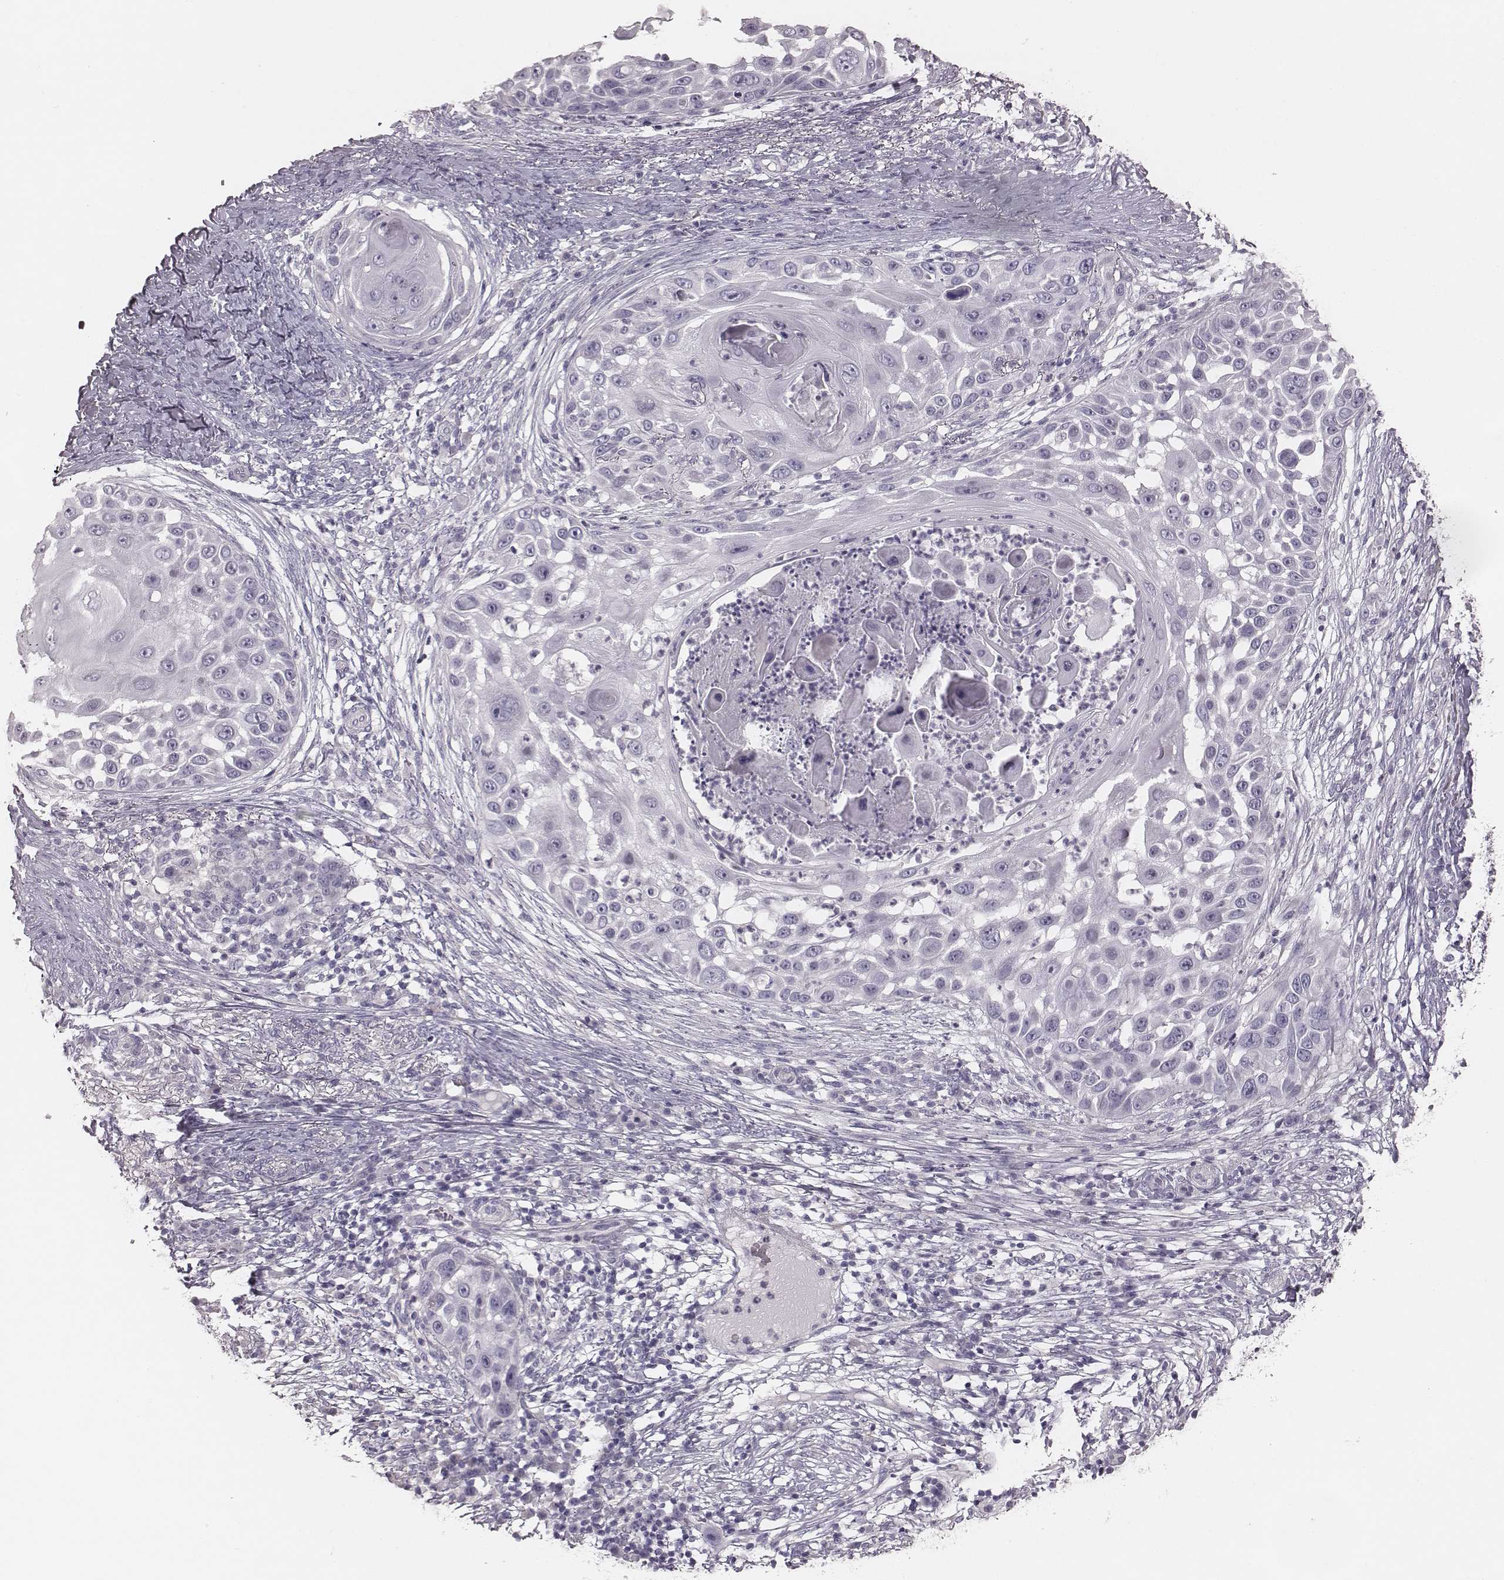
{"staining": {"intensity": "negative", "quantity": "none", "location": "none"}, "tissue": "skin cancer", "cell_type": "Tumor cells", "image_type": "cancer", "snomed": [{"axis": "morphology", "description": "Squamous cell carcinoma, NOS"}, {"axis": "topography", "description": "Skin"}], "caption": "Immunohistochemistry (IHC) photomicrograph of neoplastic tissue: human skin cancer (squamous cell carcinoma) stained with DAB (3,3'-diaminobenzidine) reveals no significant protein positivity in tumor cells.", "gene": "ZP4", "patient": {"sex": "female", "age": 44}}